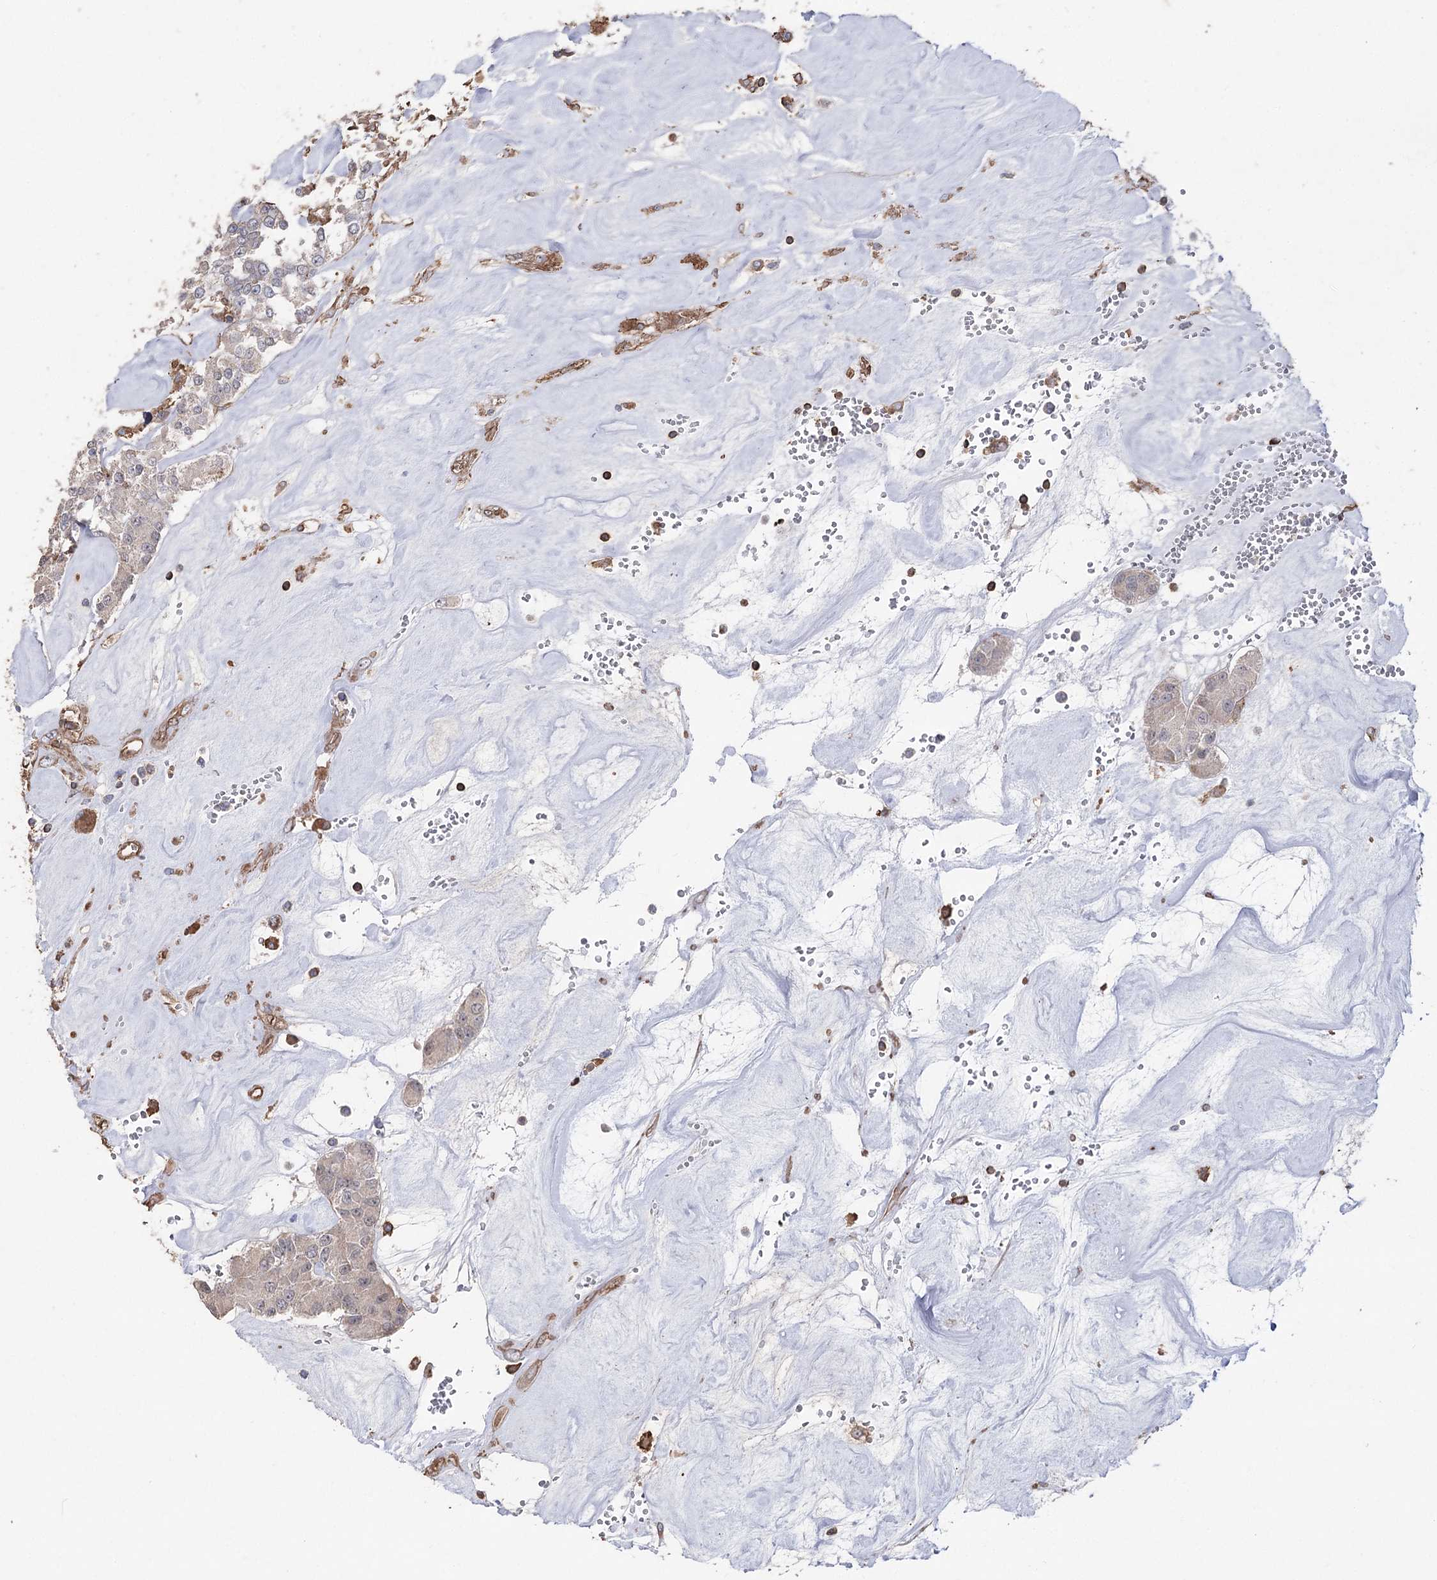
{"staining": {"intensity": "negative", "quantity": "none", "location": "none"}, "tissue": "carcinoid", "cell_type": "Tumor cells", "image_type": "cancer", "snomed": [{"axis": "morphology", "description": "Carcinoid, malignant, NOS"}, {"axis": "topography", "description": "Pancreas"}], "caption": "An immunohistochemistry histopathology image of carcinoid is shown. There is no staining in tumor cells of carcinoid. (Immunohistochemistry (ihc), brightfield microscopy, high magnification).", "gene": "FAM13B", "patient": {"sex": "male", "age": 41}}